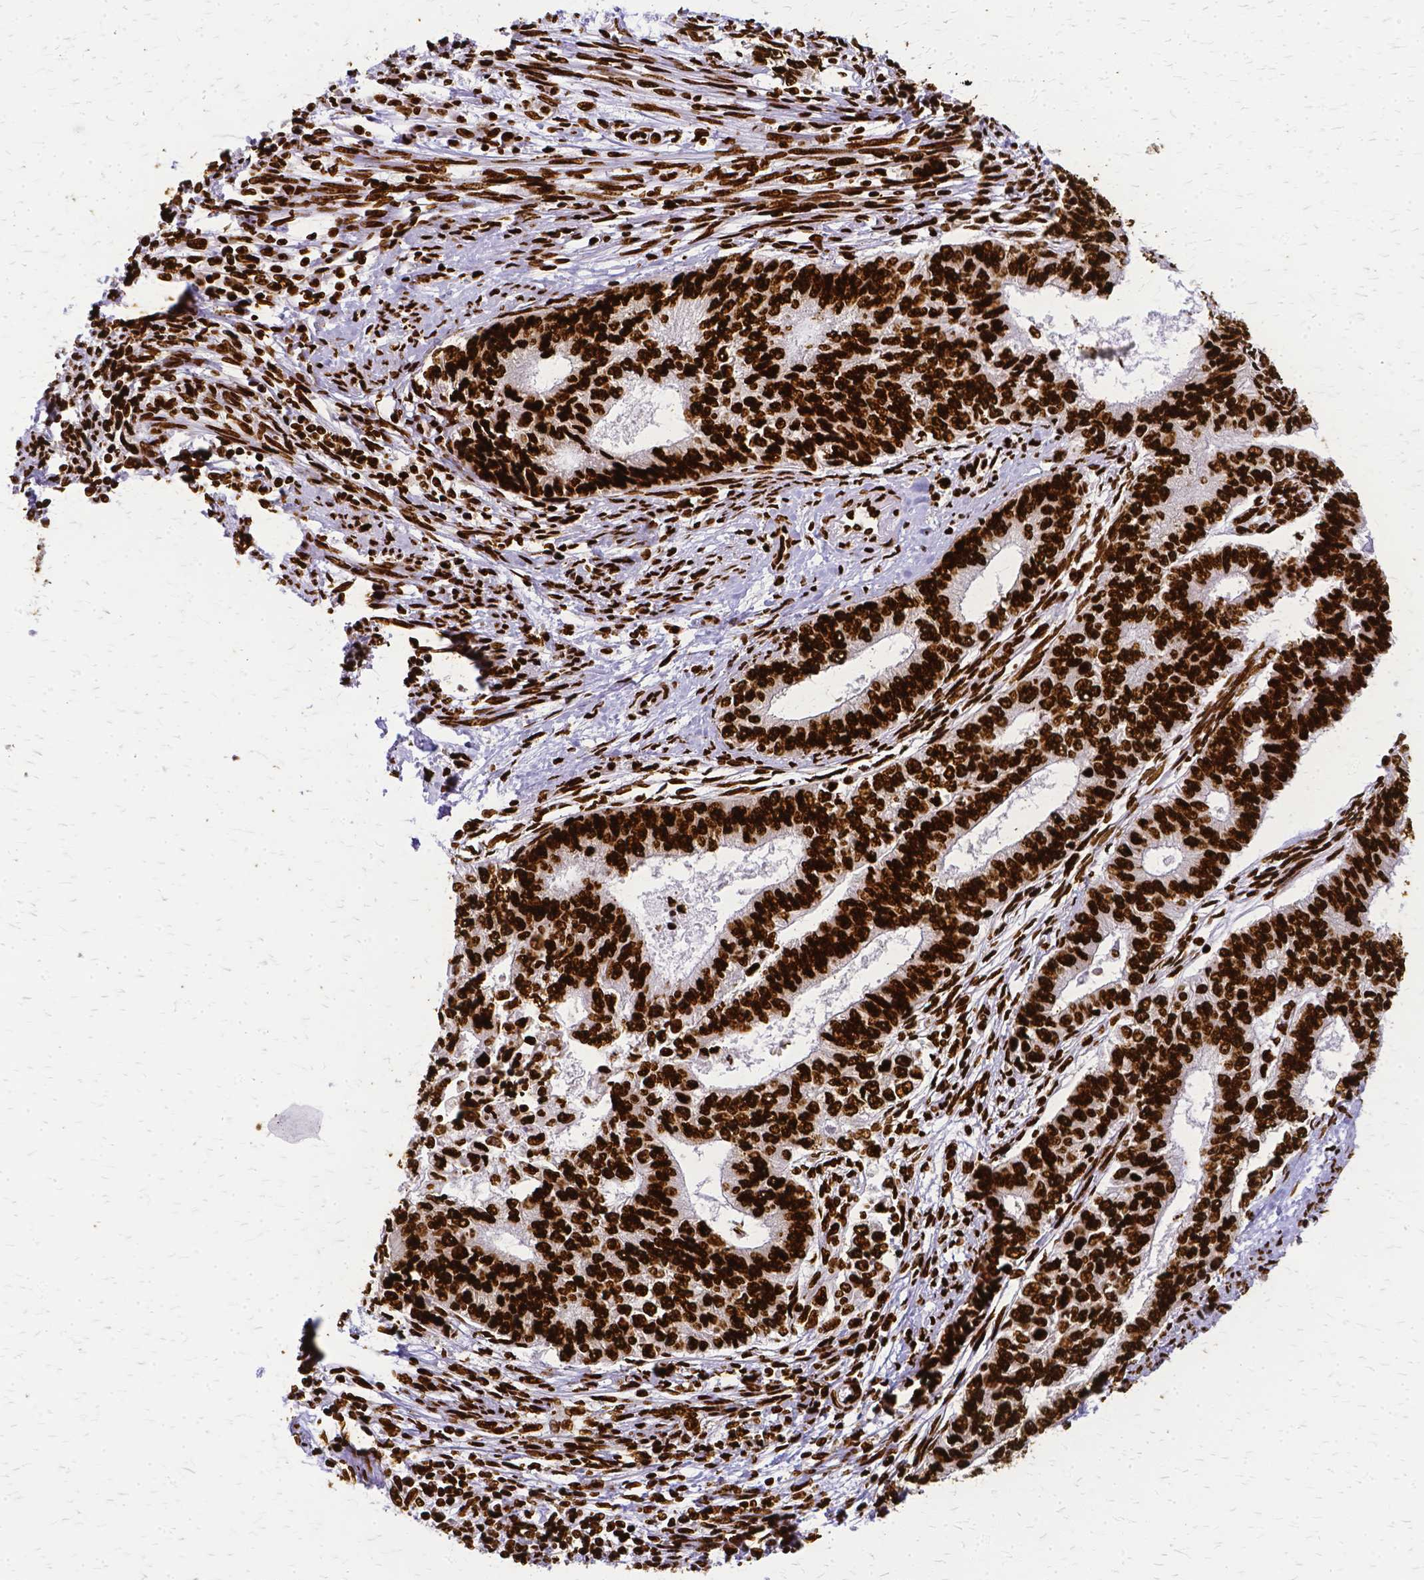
{"staining": {"intensity": "strong", "quantity": ">75%", "location": "nuclear"}, "tissue": "endometrial cancer", "cell_type": "Tumor cells", "image_type": "cancer", "snomed": [{"axis": "morphology", "description": "Adenocarcinoma, NOS"}, {"axis": "topography", "description": "Endometrium"}], "caption": "High-power microscopy captured an immunohistochemistry micrograph of adenocarcinoma (endometrial), revealing strong nuclear staining in approximately >75% of tumor cells.", "gene": "SFPQ", "patient": {"sex": "female", "age": 62}}